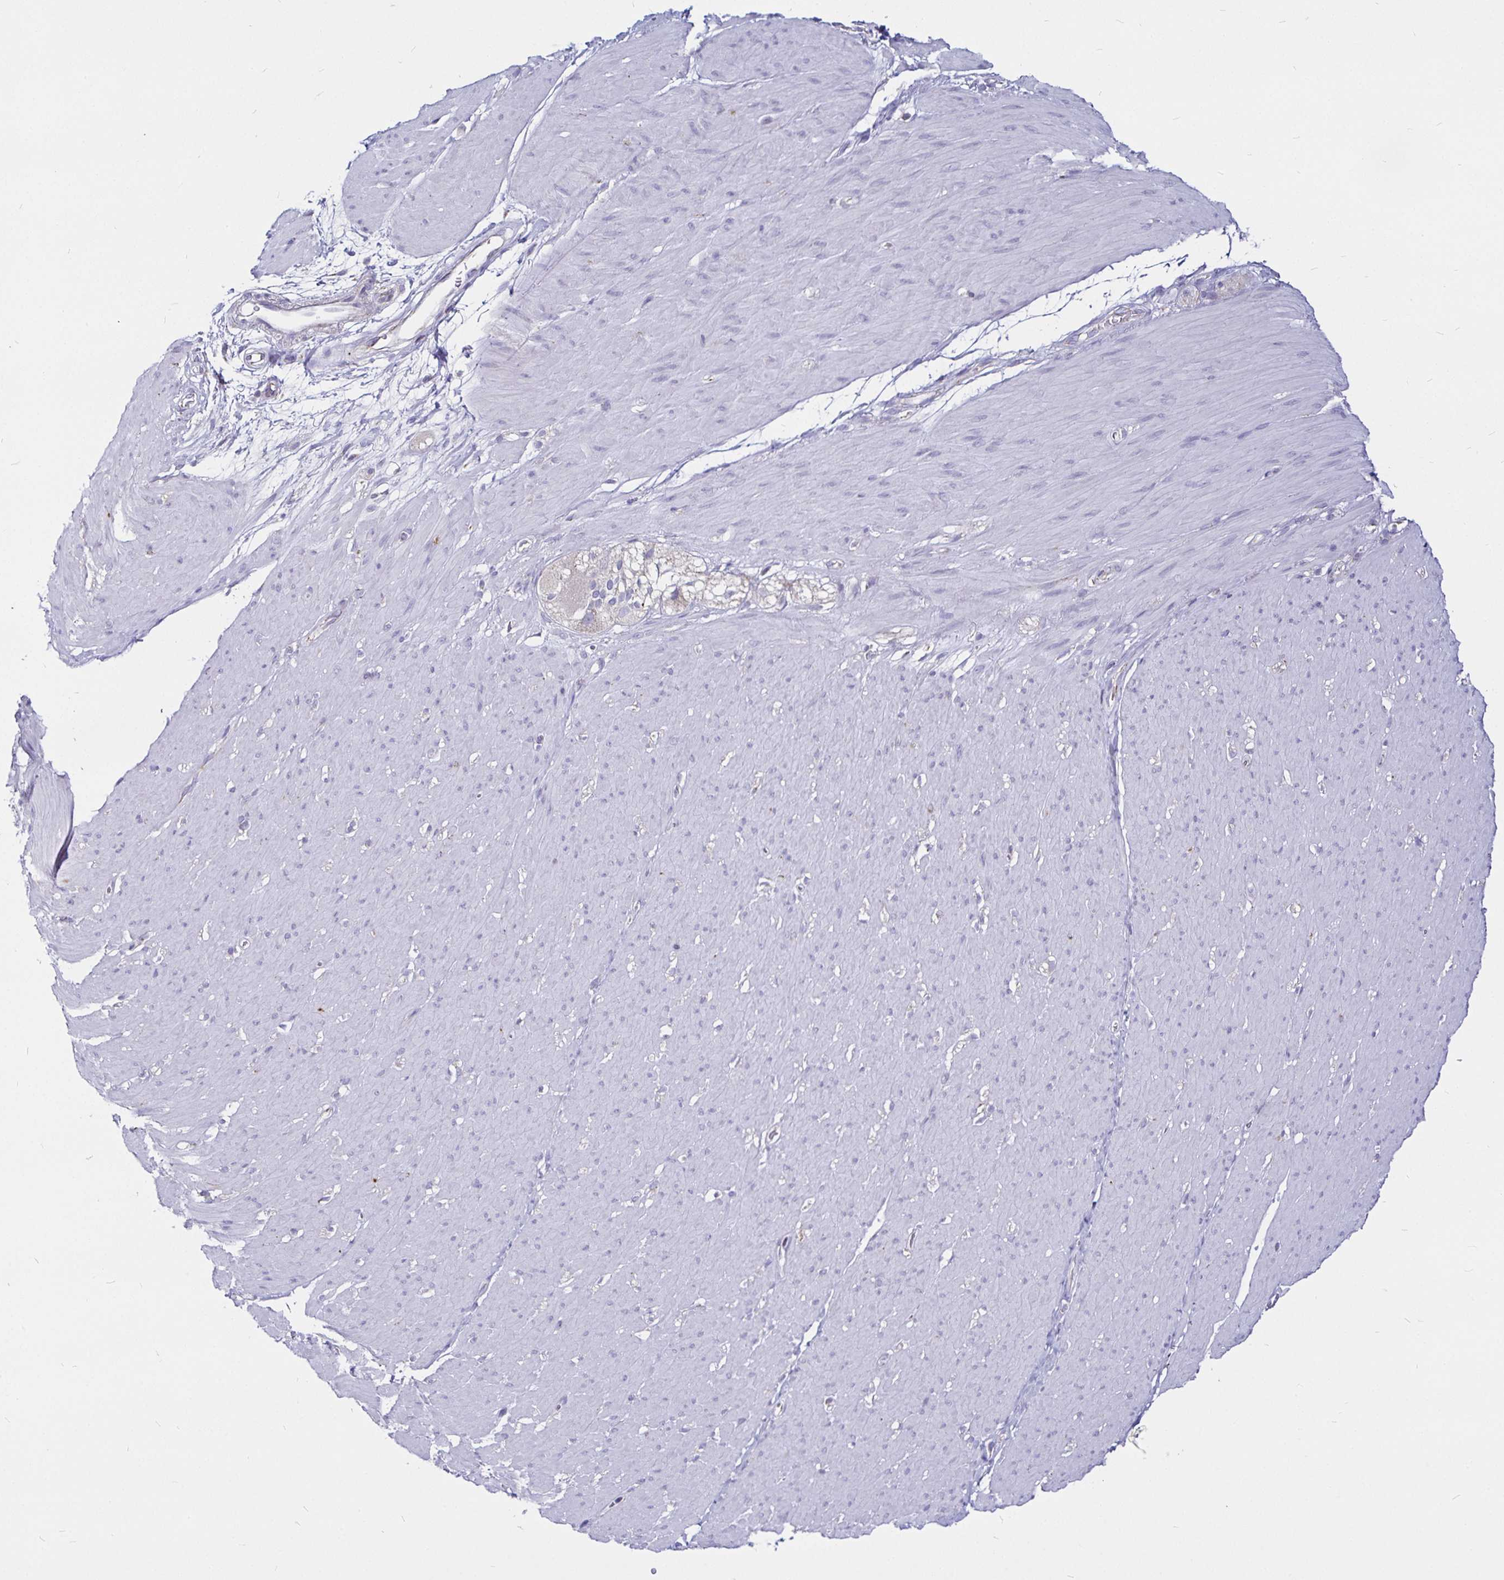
{"staining": {"intensity": "negative", "quantity": "none", "location": "none"}, "tissue": "smooth muscle", "cell_type": "Smooth muscle cells", "image_type": "normal", "snomed": [{"axis": "morphology", "description": "Normal tissue, NOS"}, {"axis": "topography", "description": "Smooth muscle"}, {"axis": "topography", "description": "Rectum"}], "caption": "Histopathology image shows no protein positivity in smooth muscle cells of normal smooth muscle.", "gene": "PGAM2", "patient": {"sex": "male", "age": 53}}